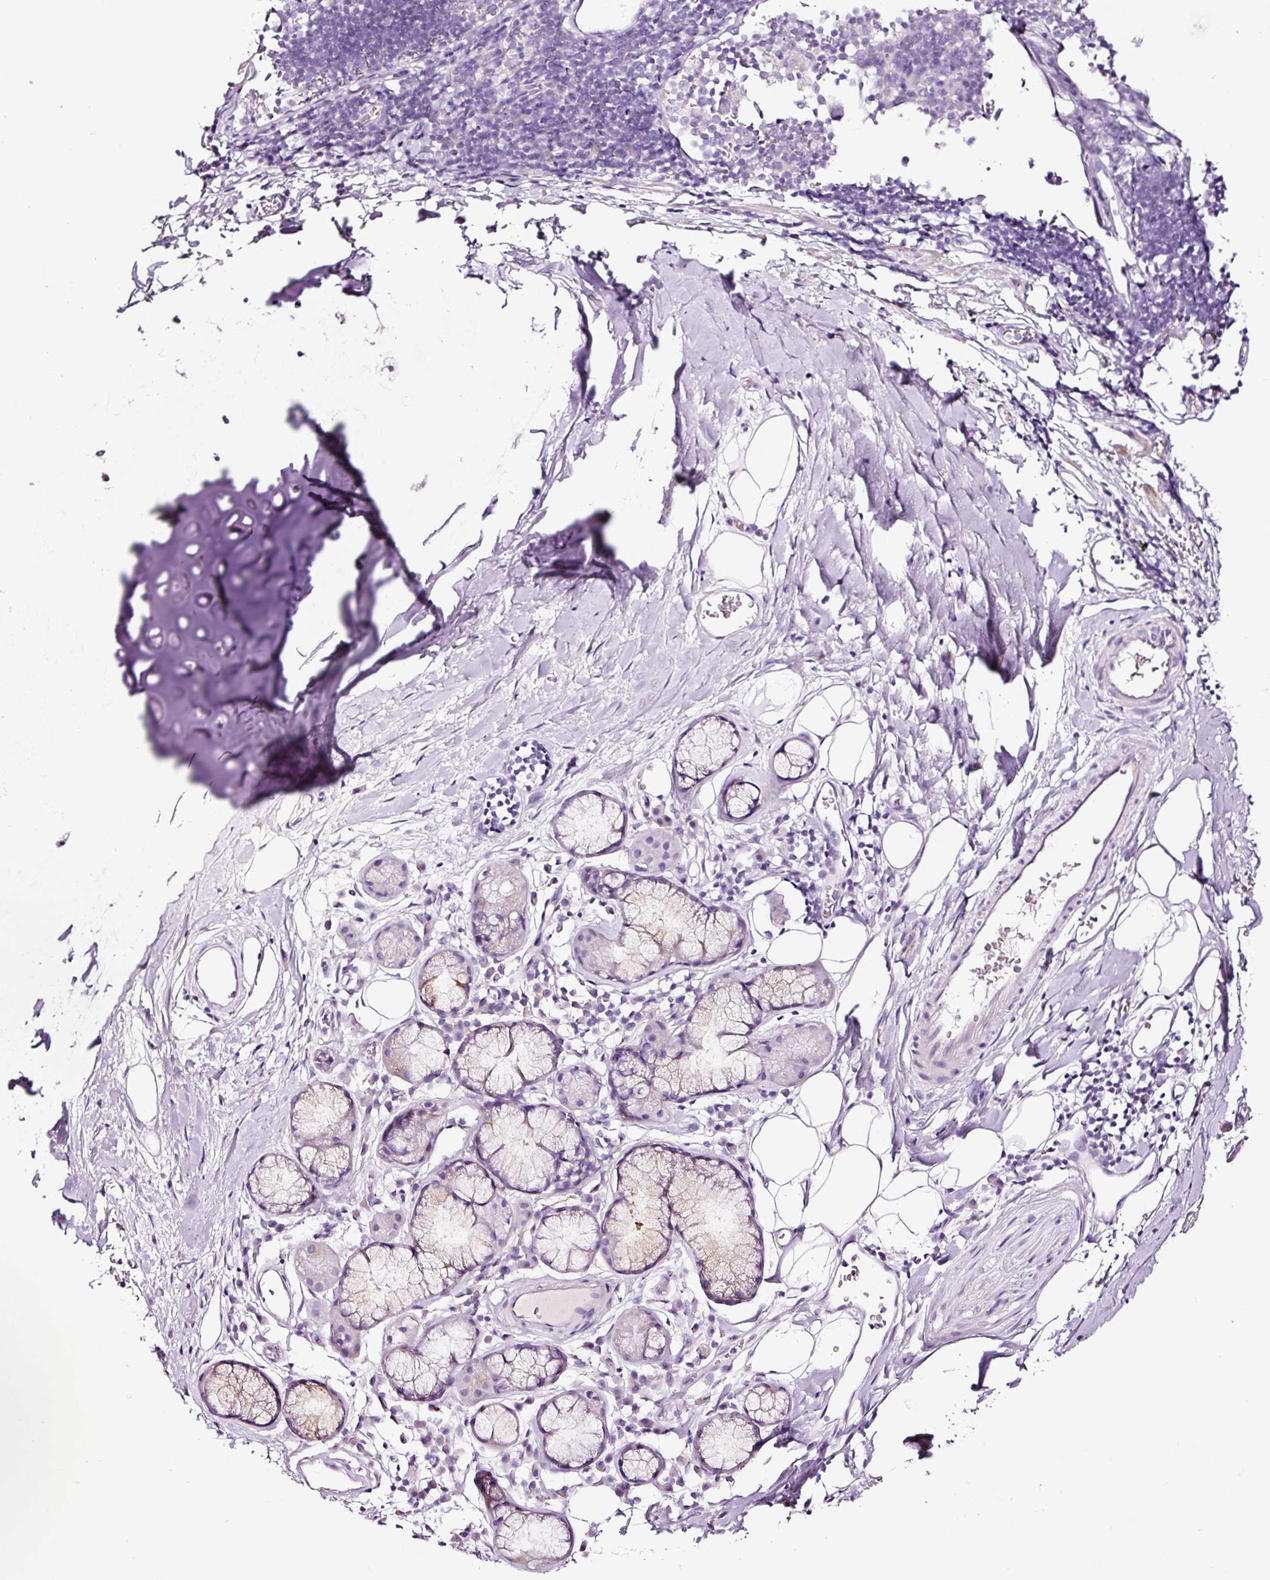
{"staining": {"intensity": "negative", "quantity": "none", "location": "none"}, "tissue": "adipose tissue", "cell_type": "Adipocytes", "image_type": "normal", "snomed": [{"axis": "morphology", "description": "Normal tissue, NOS"}, {"axis": "topography", "description": "Cartilage tissue"}, {"axis": "topography", "description": "Bronchus"}], "caption": "A high-resolution photomicrograph shows immunohistochemistry (IHC) staining of normal adipose tissue, which reveals no significant expression in adipocytes. (Stains: DAB immunohistochemistry with hematoxylin counter stain, Microscopy: brightfield microscopy at high magnification).", "gene": "PAM", "patient": {"sex": "male", "age": 58}}